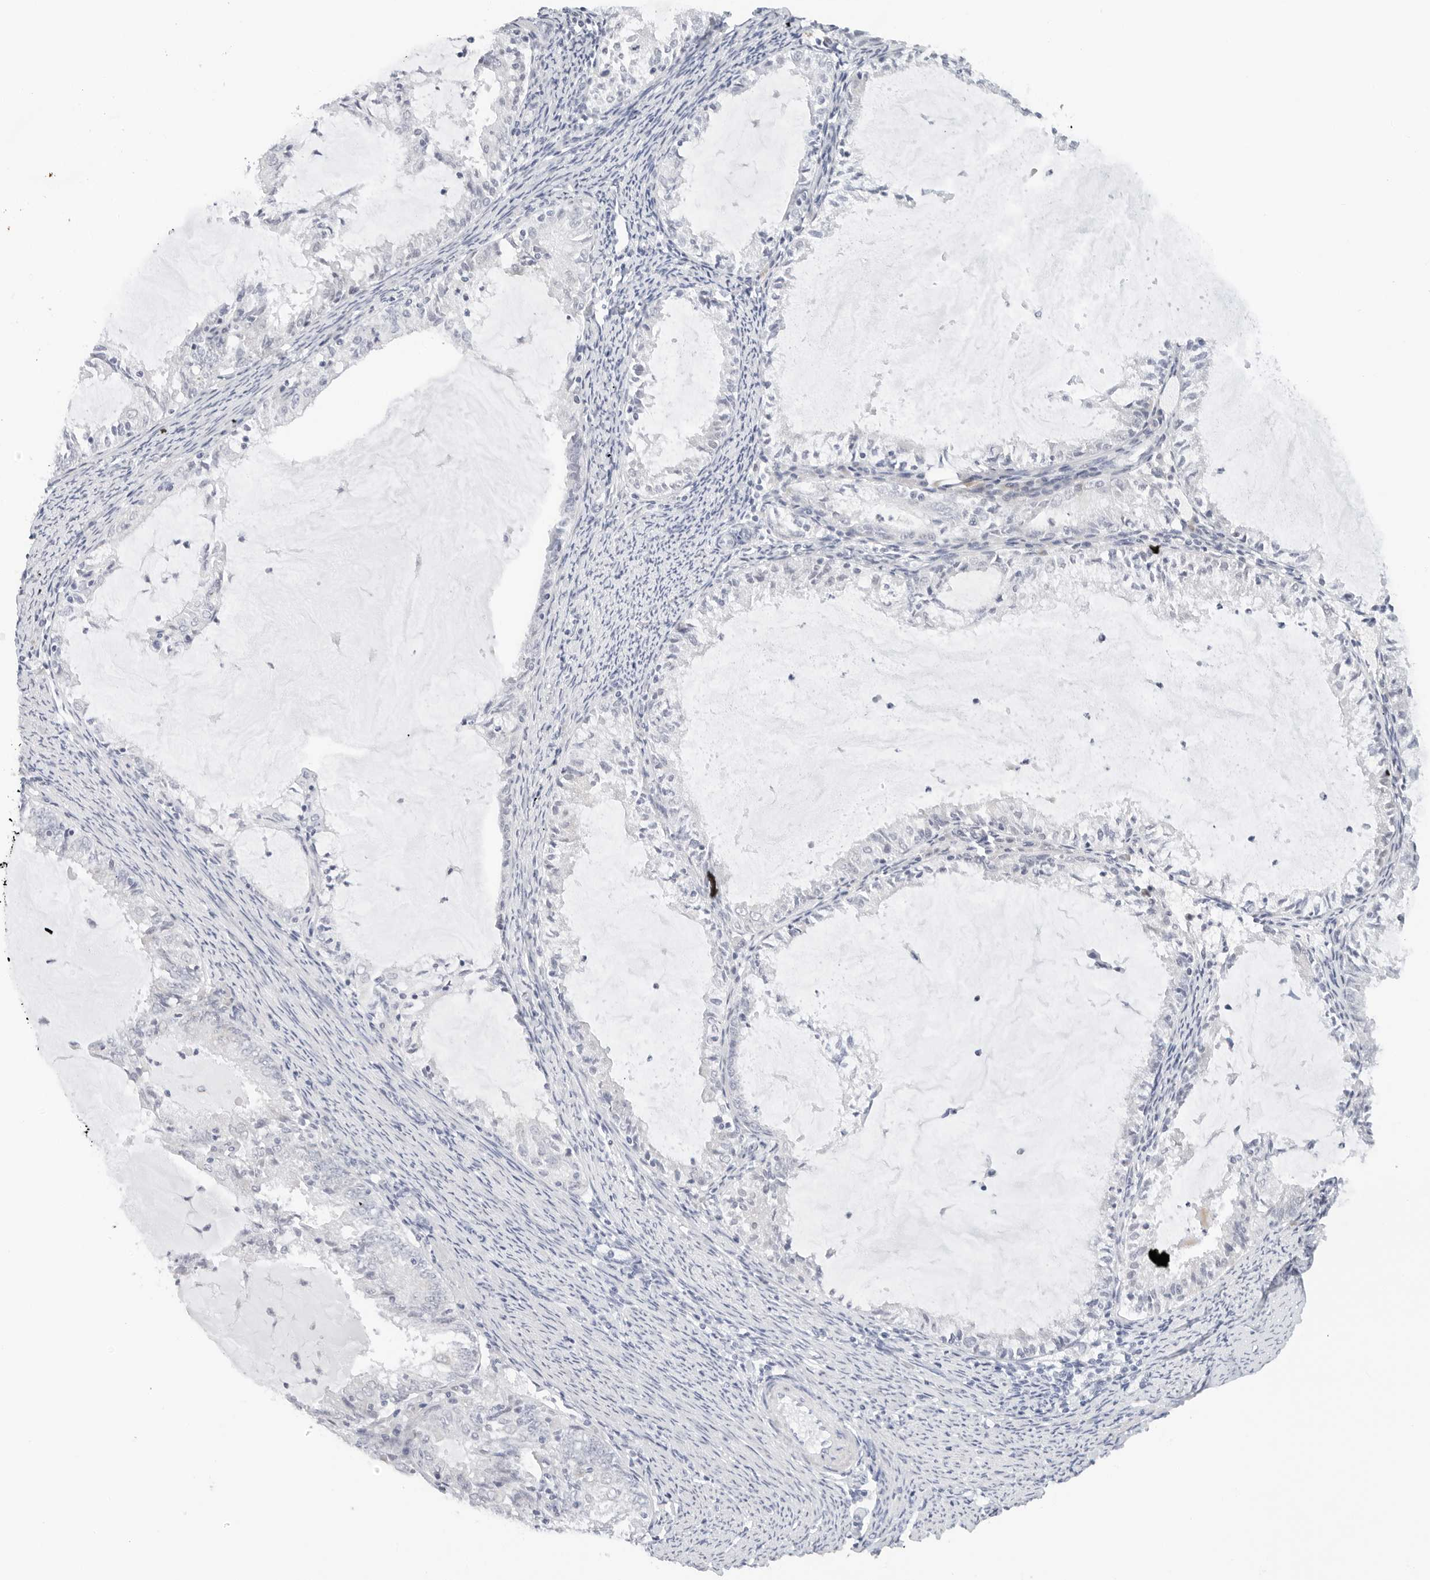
{"staining": {"intensity": "negative", "quantity": "none", "location": "none"}, "tissue": "endometrial cancer", "cell_type": "Tumor cells", "image_type": "cancer", "snomed": [{"axis": "morphology", "description": "Adenocarcinoma, NOS"}, {"axis": "topography", "description": "Endometrium"}], "caption": "This is a histopathology image of immunohistochemistry staining of endometrial cancer (adenocarcinoma), which shows no staining in tumor cells.", "gene": "RC3H1", "patient": {"sex": "female", "age": 57}}